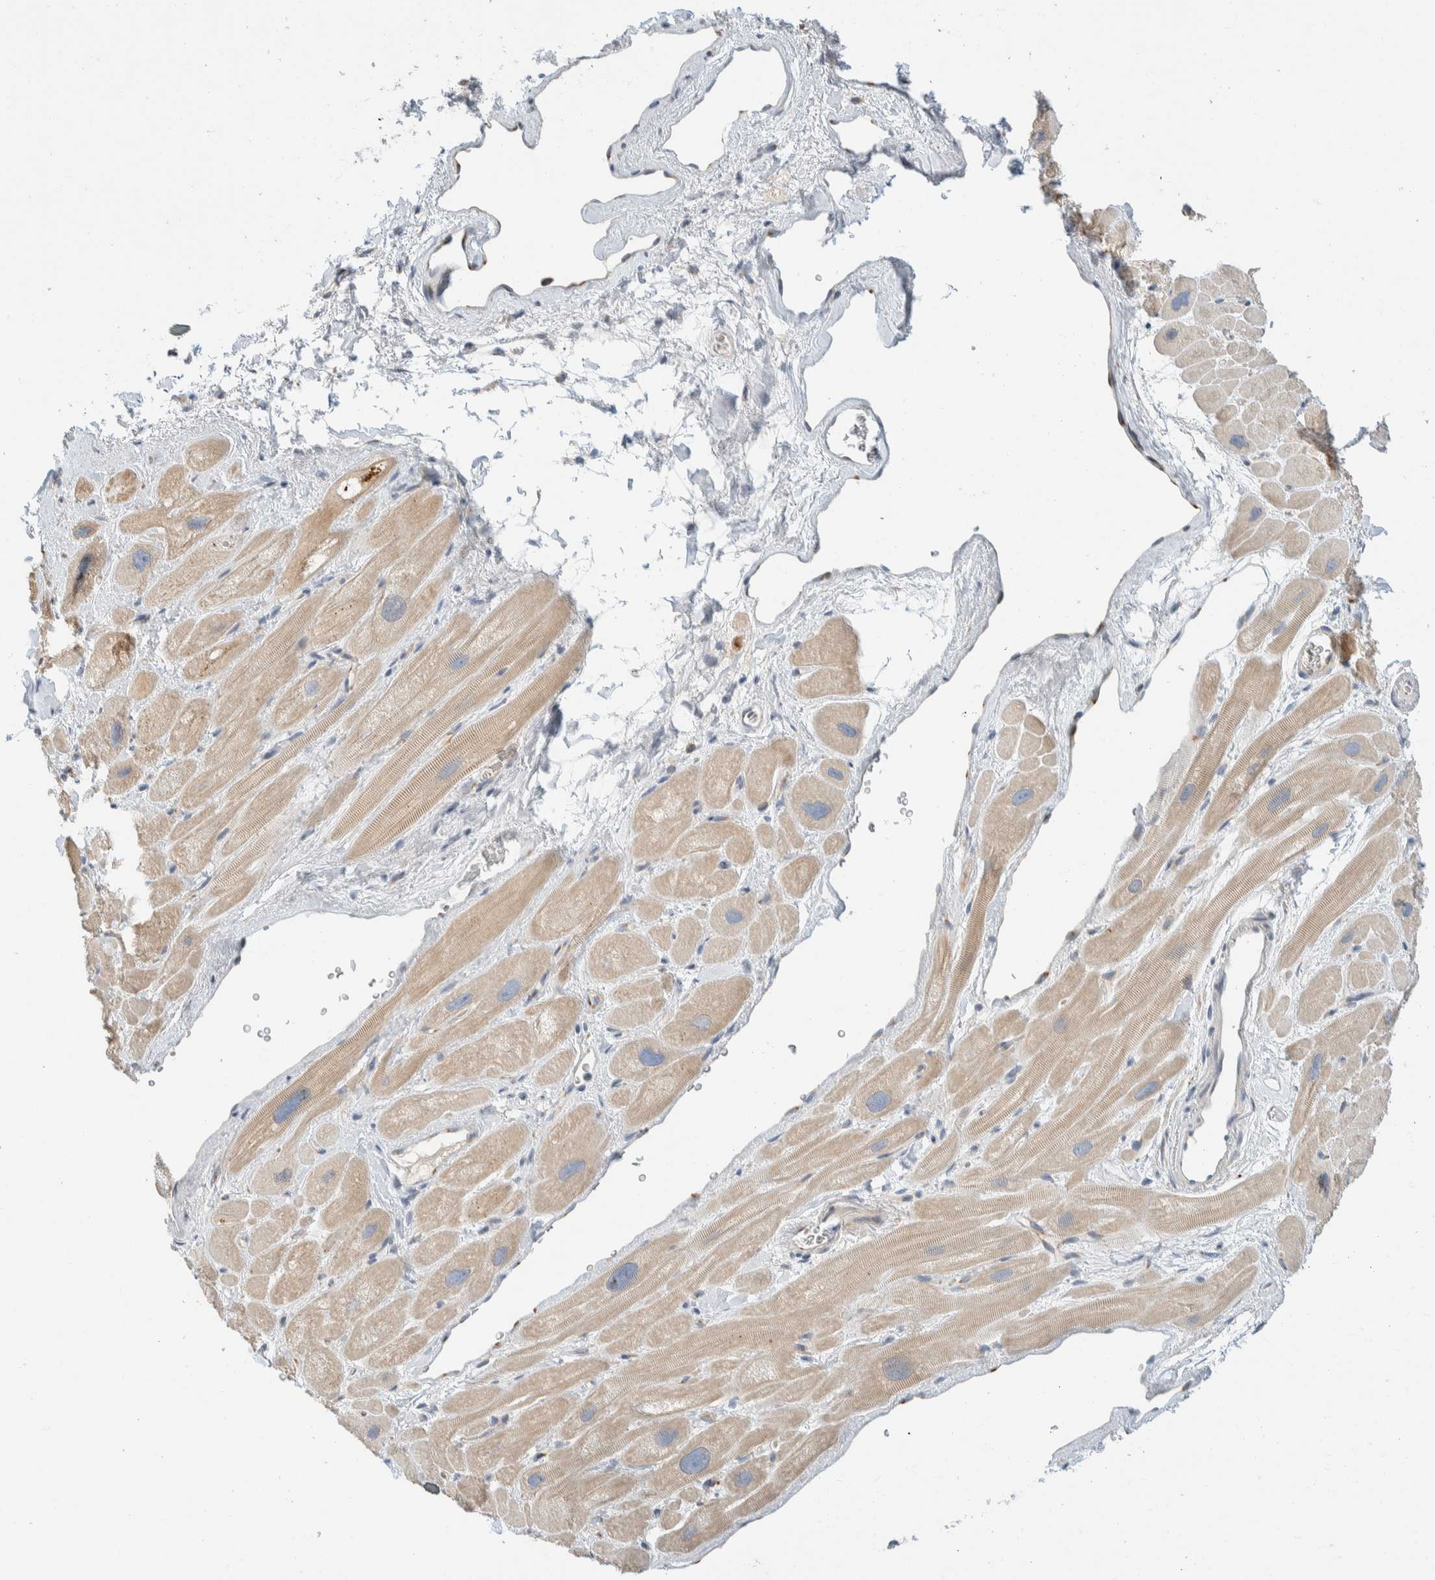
{"staining": {"intensity": "weak", "quantity": "25%-75%", "location": "cytoplasmic/membranous"}, "tissue": "heart muscle", "cell_type": "Cardiomyocytes", "image_type": "normal", "snomed": [{"axis": "morphology", "description": "Normal tissue, NOS"}, {"axis": "topography", "description": "Heart"}], "caption": "A brown stain shows weak cytoplasmic/membranous staining of a protein in cardiomyocytes of benign human heart muscle.", "gene": "TMEM184B", "patient": {"sex": "male", "age": 49}}